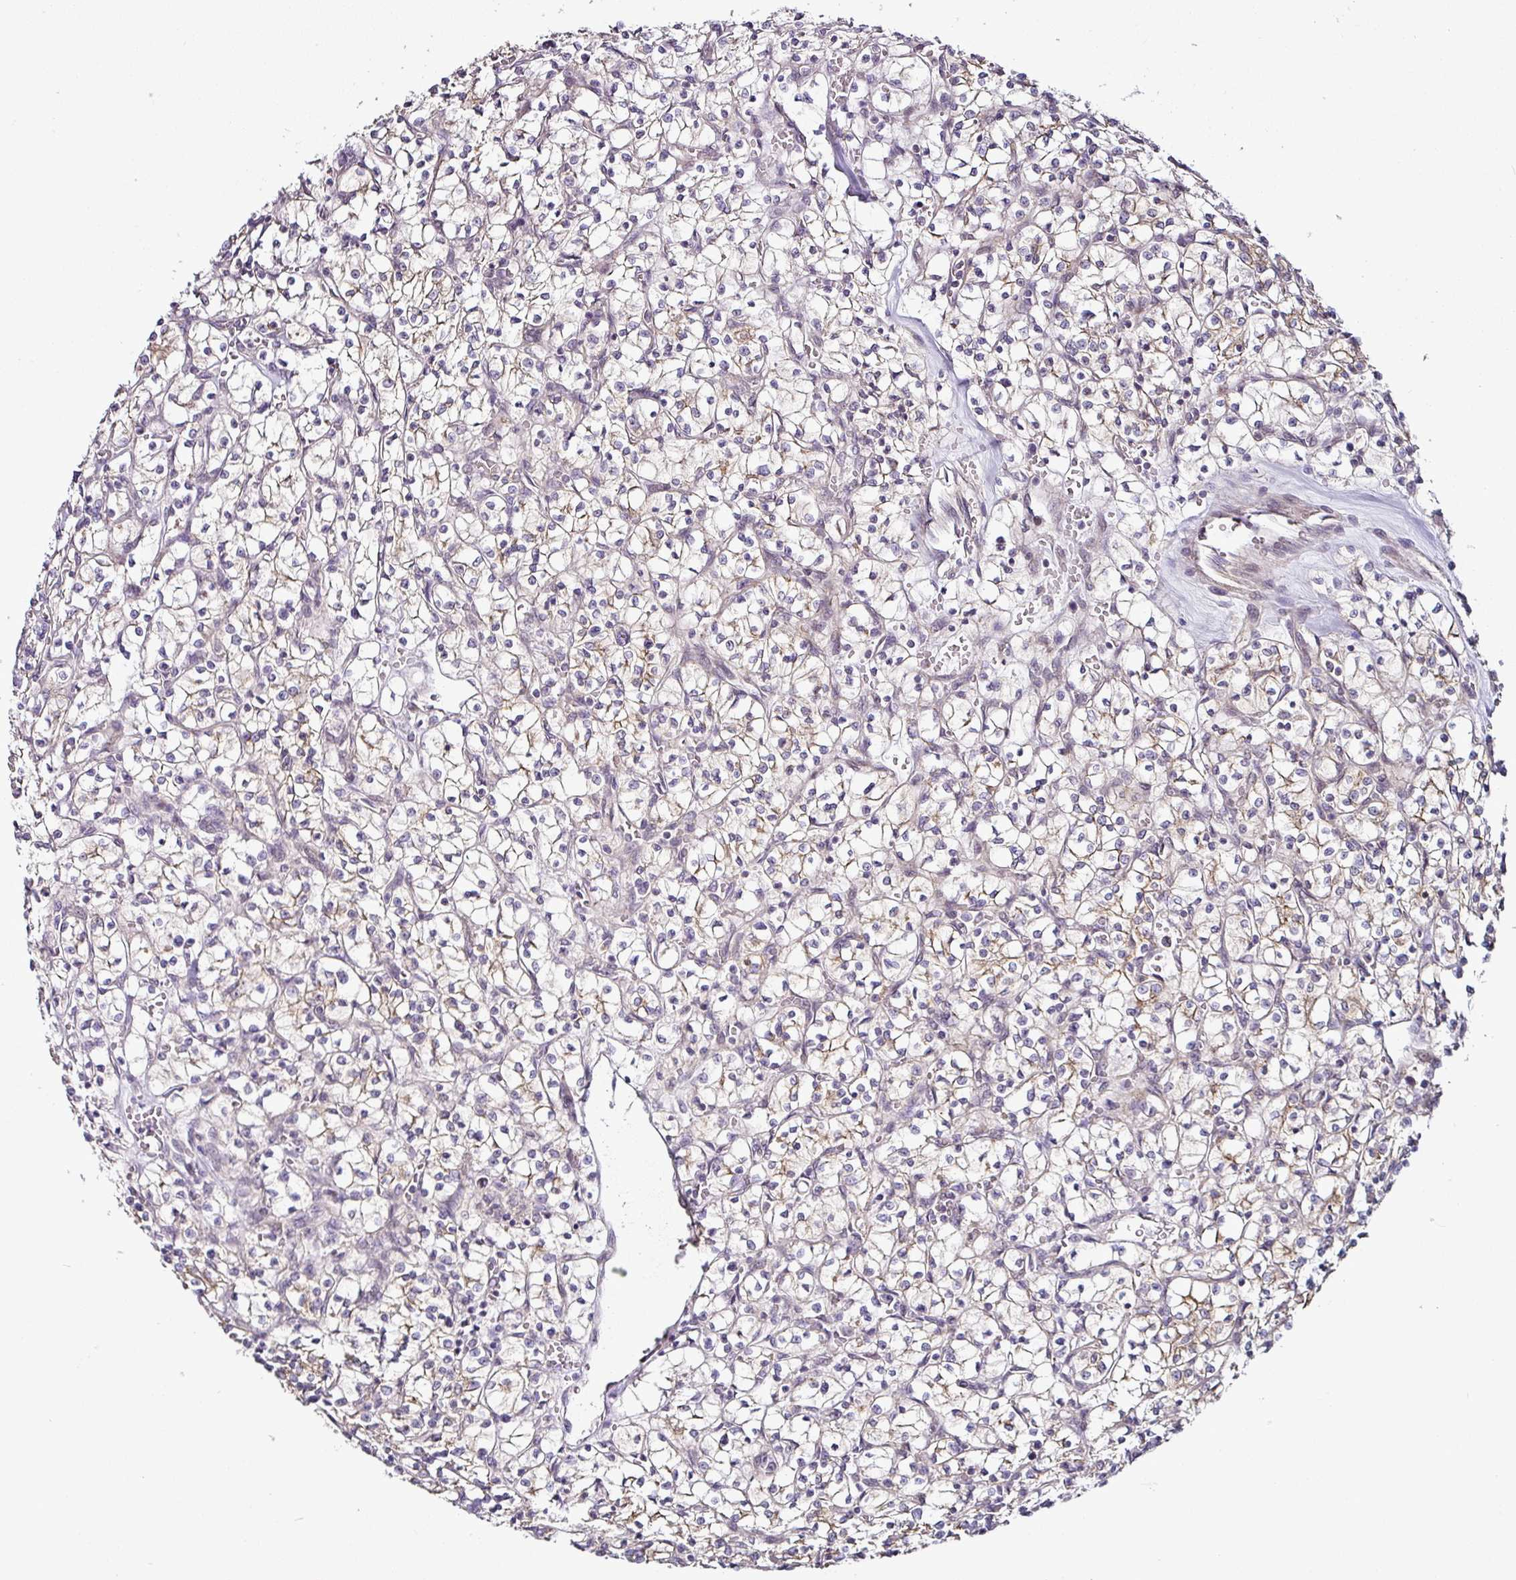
{"staining": {"intensity": "weak", "quantity": "25%-75%", "location": "cytoplasmic/membranous"}, "tissue": "renal cancer", "cell_type": "Tumor cells", "image_type": "cancer", "snomed": [{"axis": "morphology", "description": "Adenocarcinoma, NOS"}, {"axis": "topography", "description": "Kidney"}], "caption": "A brown stain highlights weak cytoplasmic/membranous positivity of a protein in renal cancer tumor cells.", "gene": "DCAF13", "patient": {"sex": "female", "age": 64}}